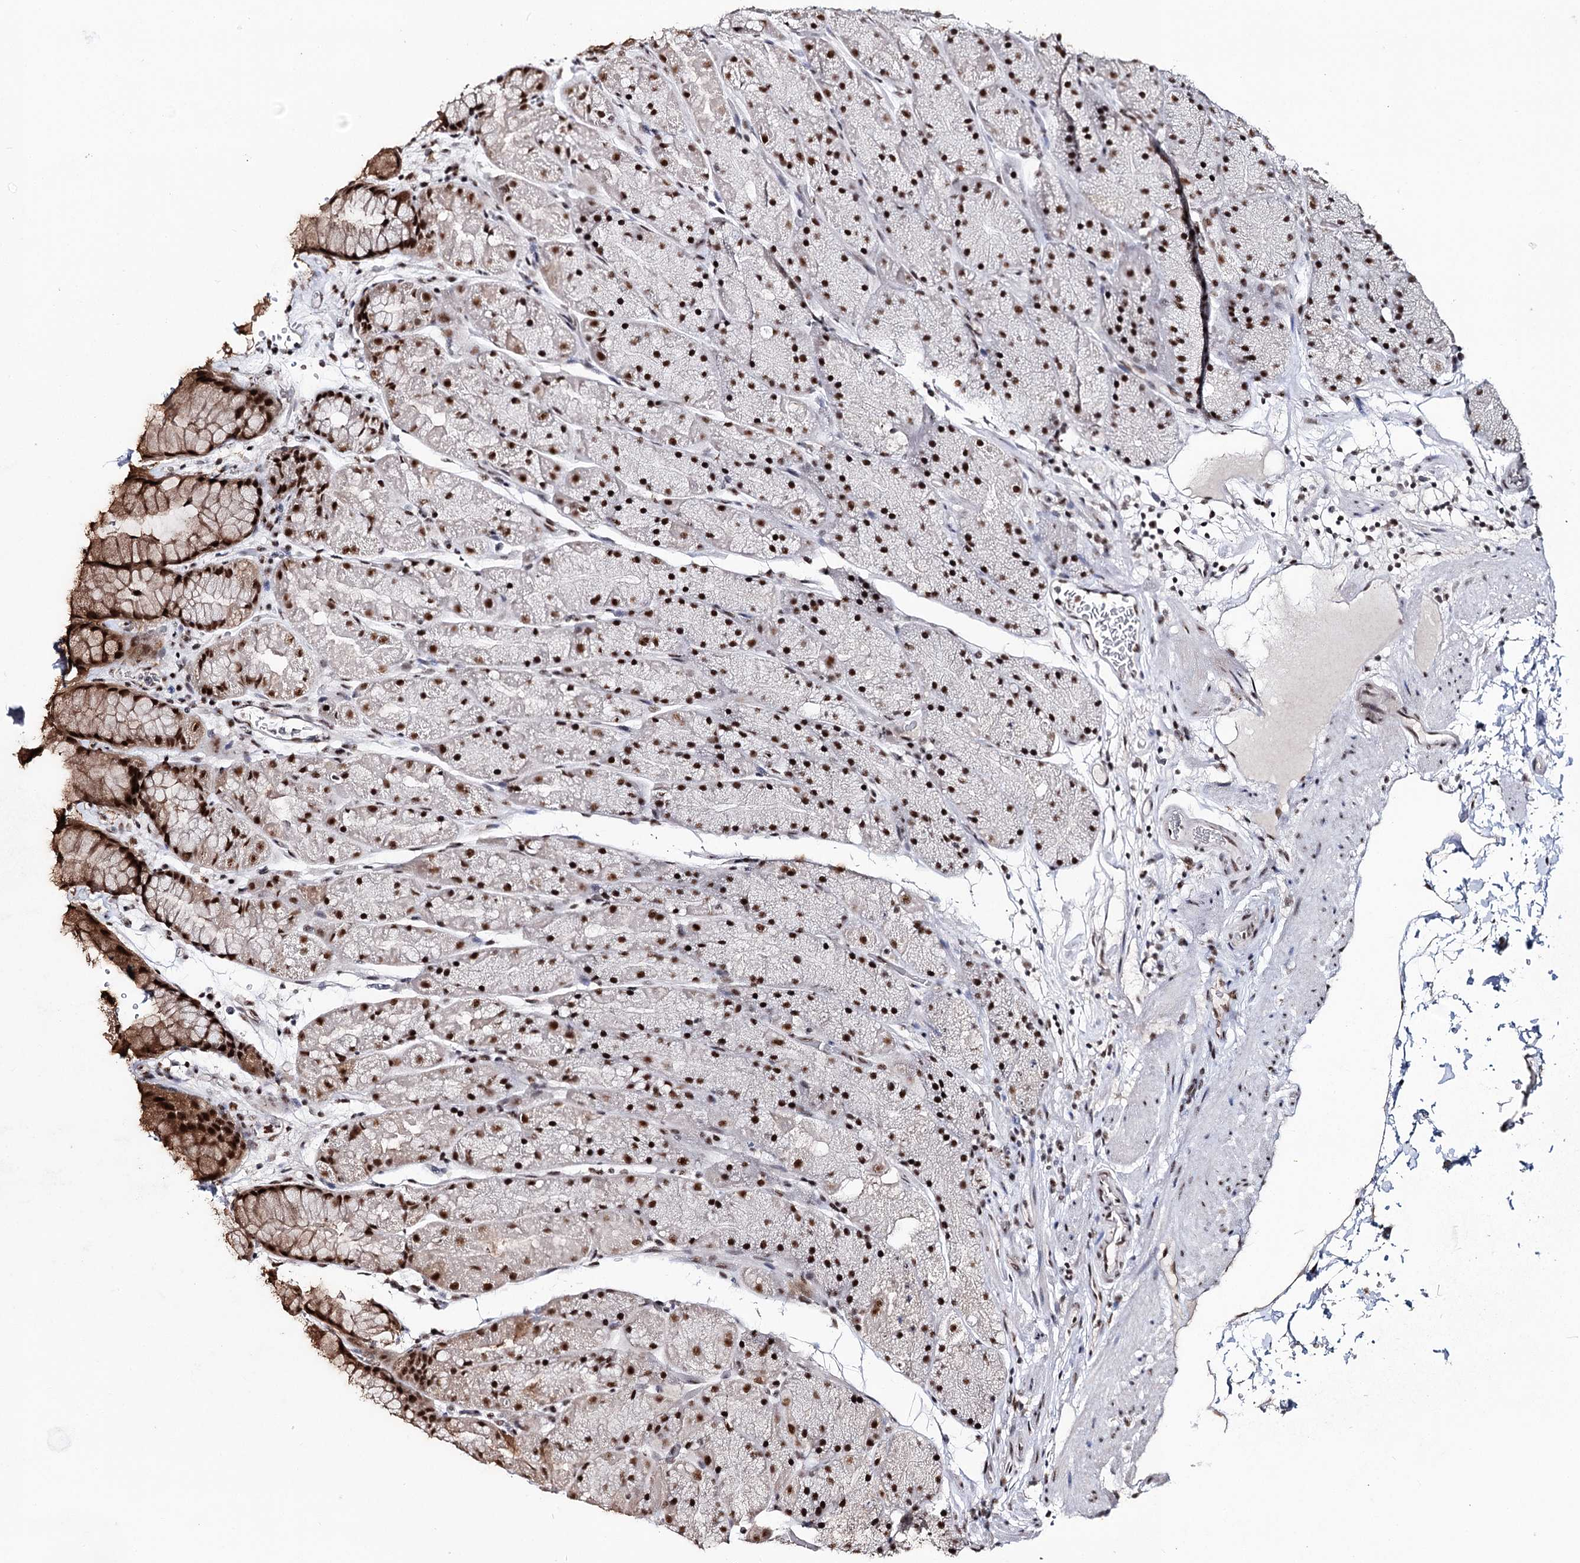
{"staining": {"intensity": "strong", "quantity": ">75%", "location": "cytoplasmic/membranous,nuclear"}, "tissue": "stomach", "cell_type": "Glandular cells", "image_type": "normal", "snomed": [{"axis": "morphology", "description": "Normal tissue, NOS"}, {"axis": "topography", "description": "Stomach, upper"}, {"axis": "topography", "description": "Stomach, lower"}], "caption": "This micrograph shows immunohistochemistry staining of normal human stomach, with high strong cytoplasmic/membranous,nuclear expression in approximately >75% of glandular cells.", "gene": "U2SURP", "patient": {"sex": "male", "age": 67}}